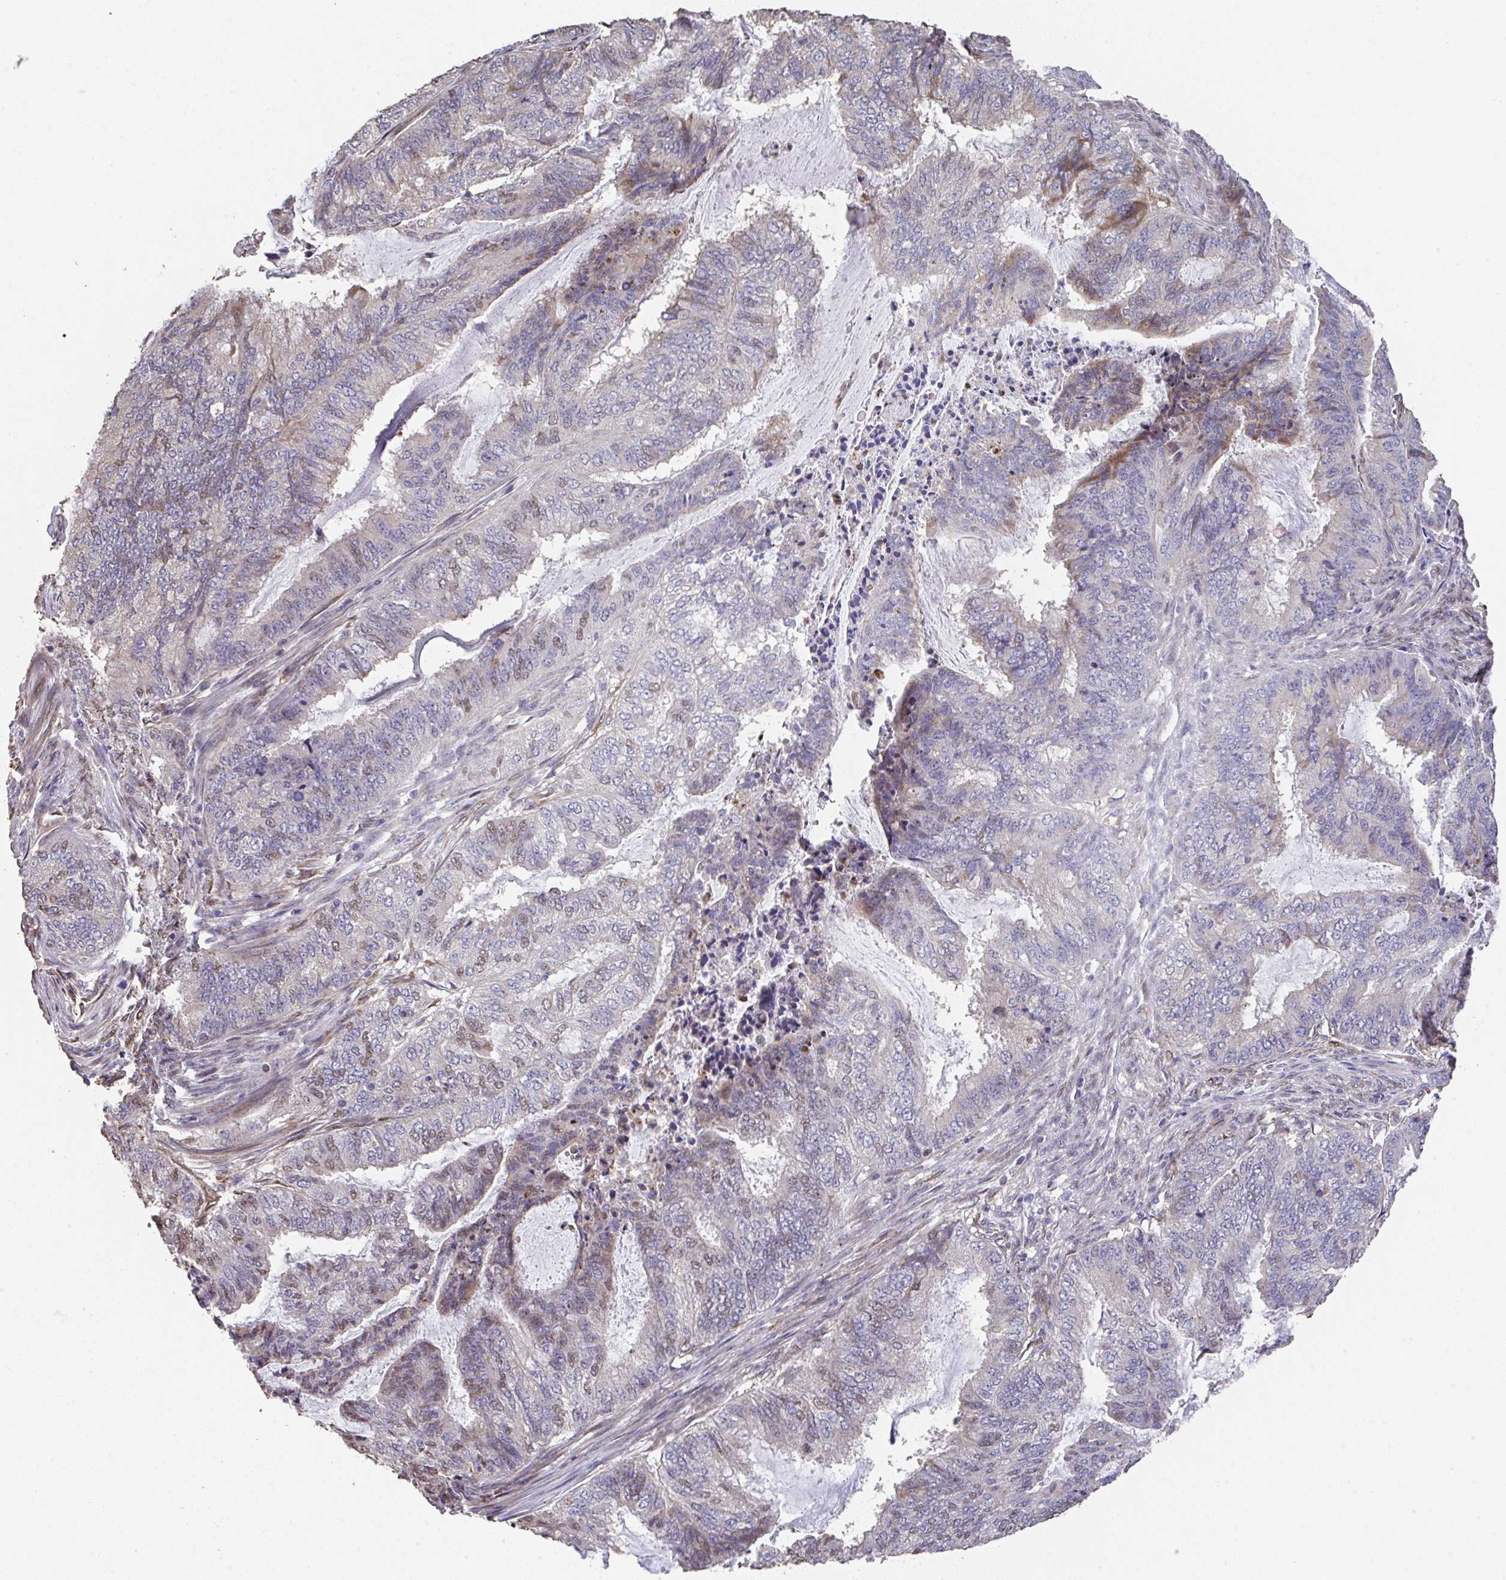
{"staining": {"intensity": "weak", "quantity": "<25%", "location": "nuclear"}, "tissue": "endometrial cancer", "cell_type": "Tumor cells", "image_type": "cancer", "snomed": [{"axis": "morphology", "description": "Adenocarcinoma, NOS"}, {"axis": "topography", "description": "Endometrium"}], "caption": "Tumor cells are negative for brown protein staining in endometrial cancer.", "gene": "RUNDC3B", "patient": {"sex": "female", "age": 51}}